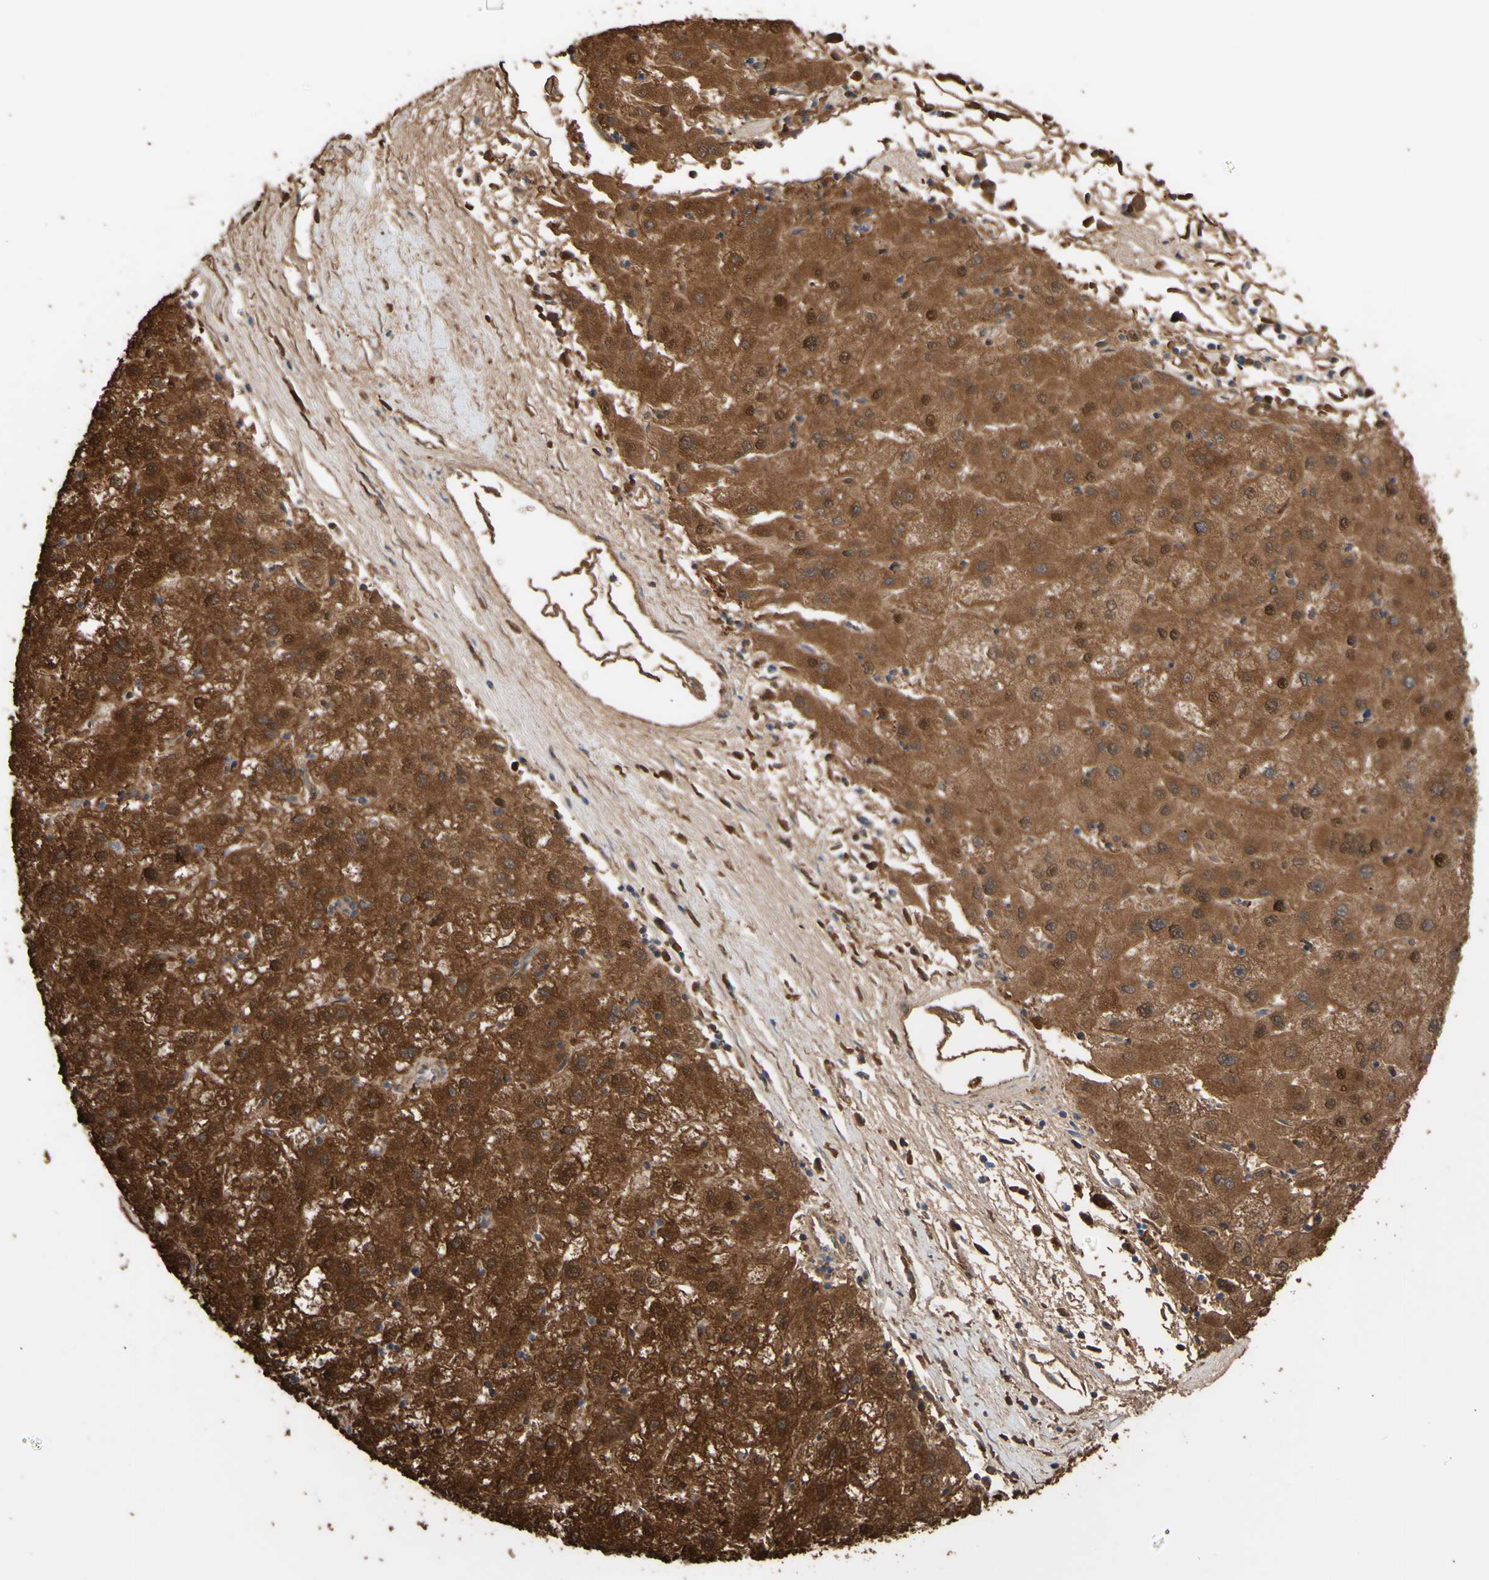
{"staining": {"intensity": "strong", "quantity": ">75%", "location": "cytoplasmic/membranous"}, "tissue": "liver cancer", "cell_type": "Tumor cells", "image_type": "cancer", "snomed": [{"axis": "morphology", "description": "Carcinoma, Hepatocellular, NOS"}, {"axis": "topography", "description": "Liver"}], "caption": "Immunohistochemistry (IHC) micrograph of human liver hepatocellular carcinoma stained for a protein (brown), which exhibits high levels of strong cytoplasmic/membranous staining in about >75% of tumor cells.", "gene": "ALDH9A1", "patient": {"sex": "male", "age": 72}}